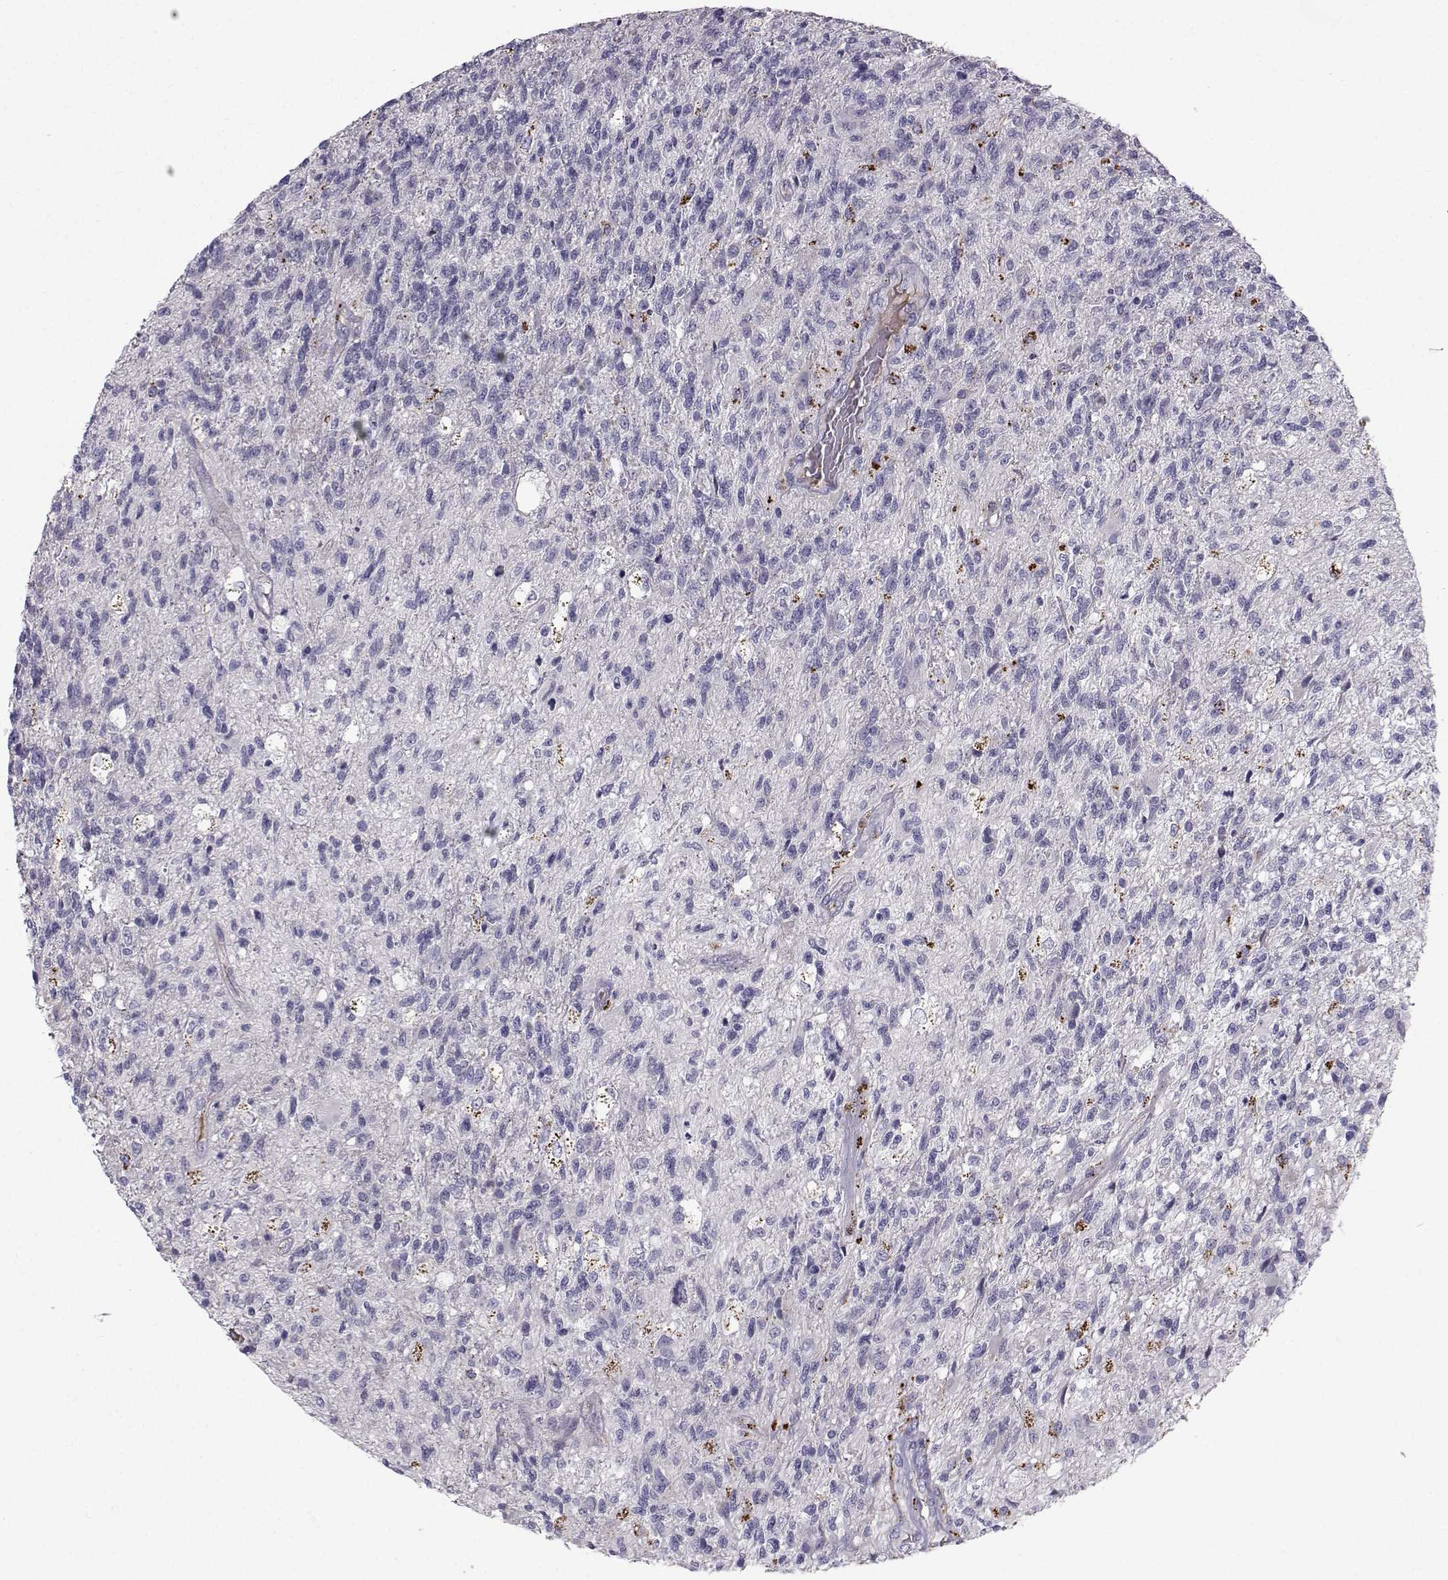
{"staining": {"intensity": "negative", "quantity": "none", "location": "none"}, "tissue": "glioma", "cell_type": "Tumor cells", "image_type": "cancer", "snomed": [{"axis": "morphology", "description": "Glioma, malignant, High grade"}, {"axis": "topography", "description": "Brain"}], "caption": "Immunohistochemical staining of human glioma displays no significant staining in tumor cells.", "gene": "CALCR", "patient": {"sex": "male", "age": 56}}